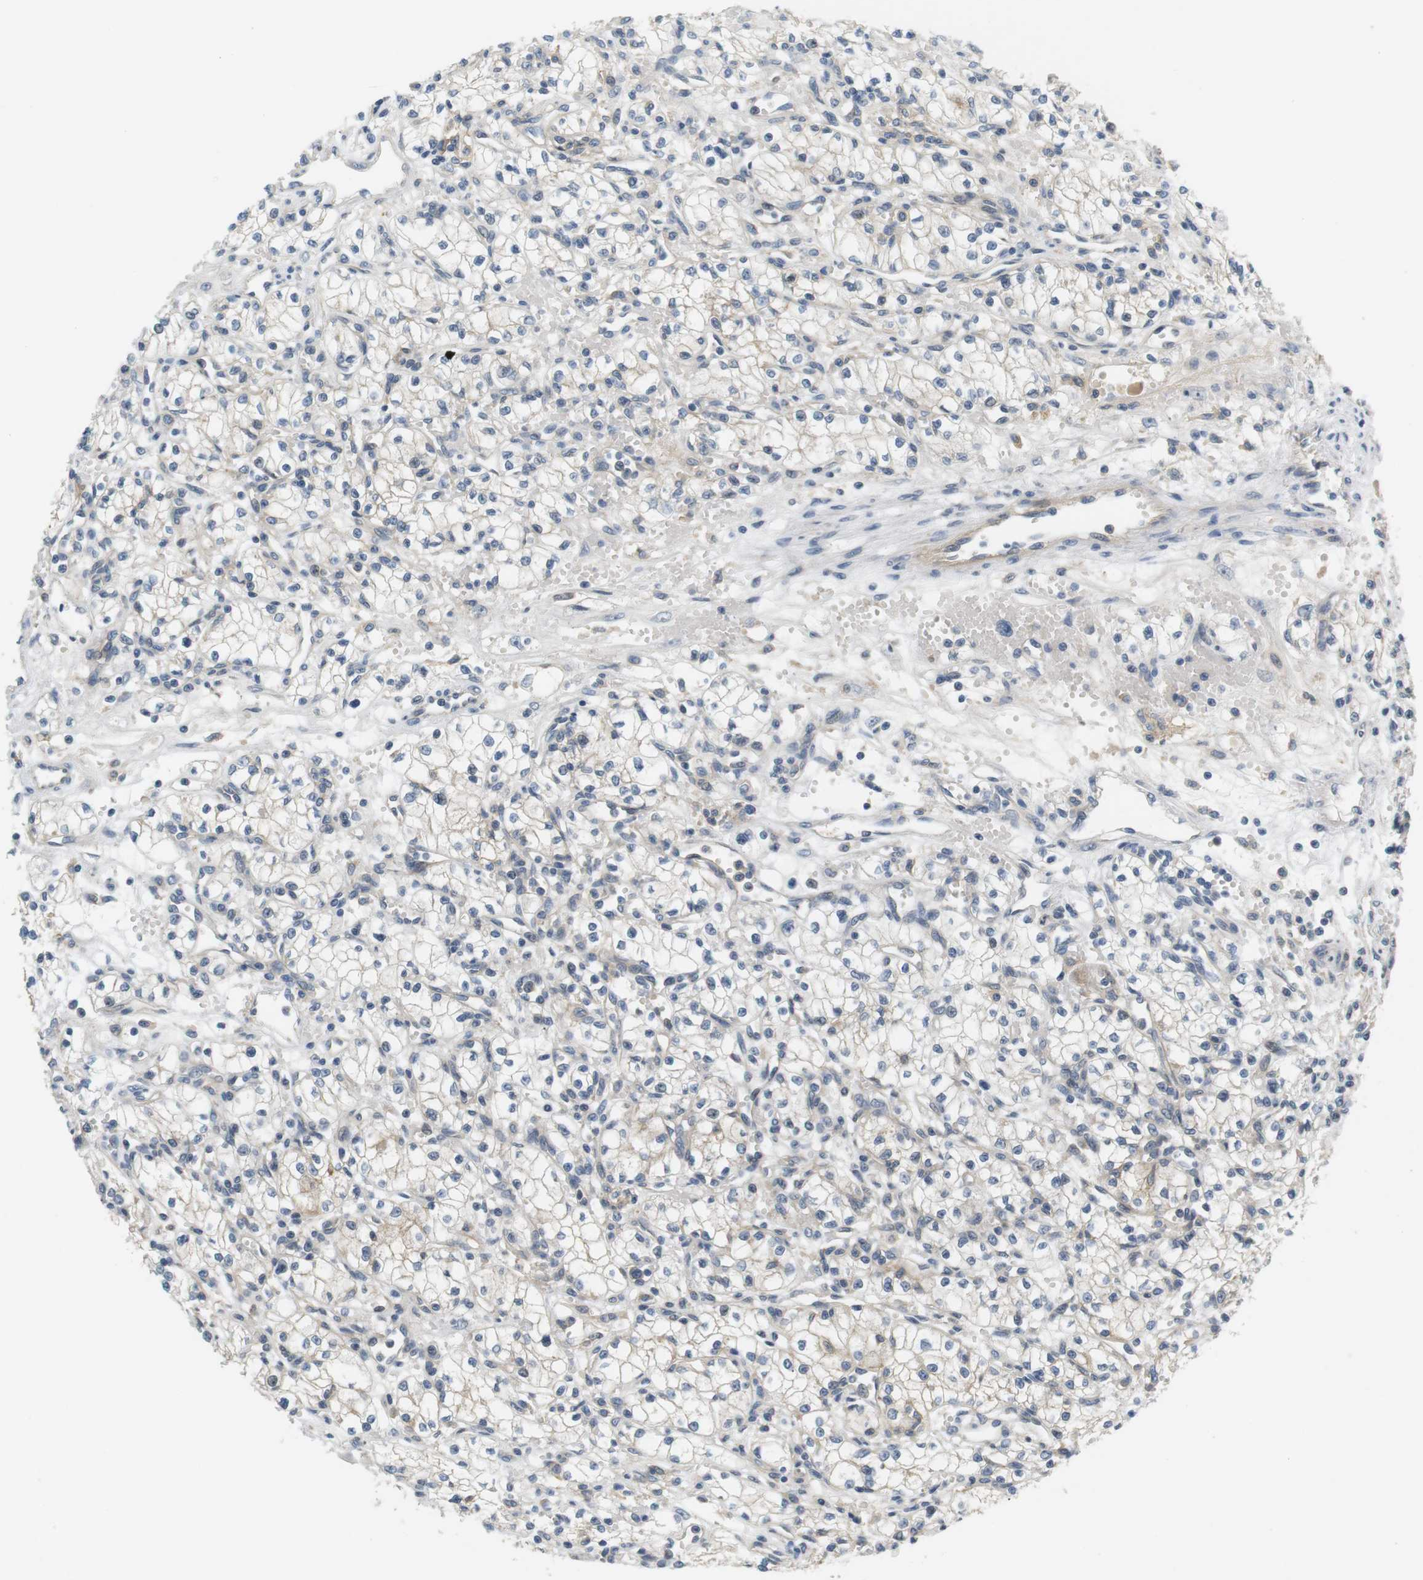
{"staining": {"intensity": "weak", "quantity": "<25%", "location": "cytoplasmic/membranous"}, "tissue": "renal cancer", "cell_type": "Tumor cells", "image_type": "cancer", "snomed": [{"axis": "morphology", "description": "Normal tissue, NOS"}, {"axis": "morphology", "description": "Adenocarcinoma, NOS"}, {"axis": "topography", "description": "Kidney"}], "caption": "Tumor cells show no significant expression in renal cancer (adenocarcinoma).", "gene": "SLC30A1", "patient": {"sex": "male", "age": 59}}